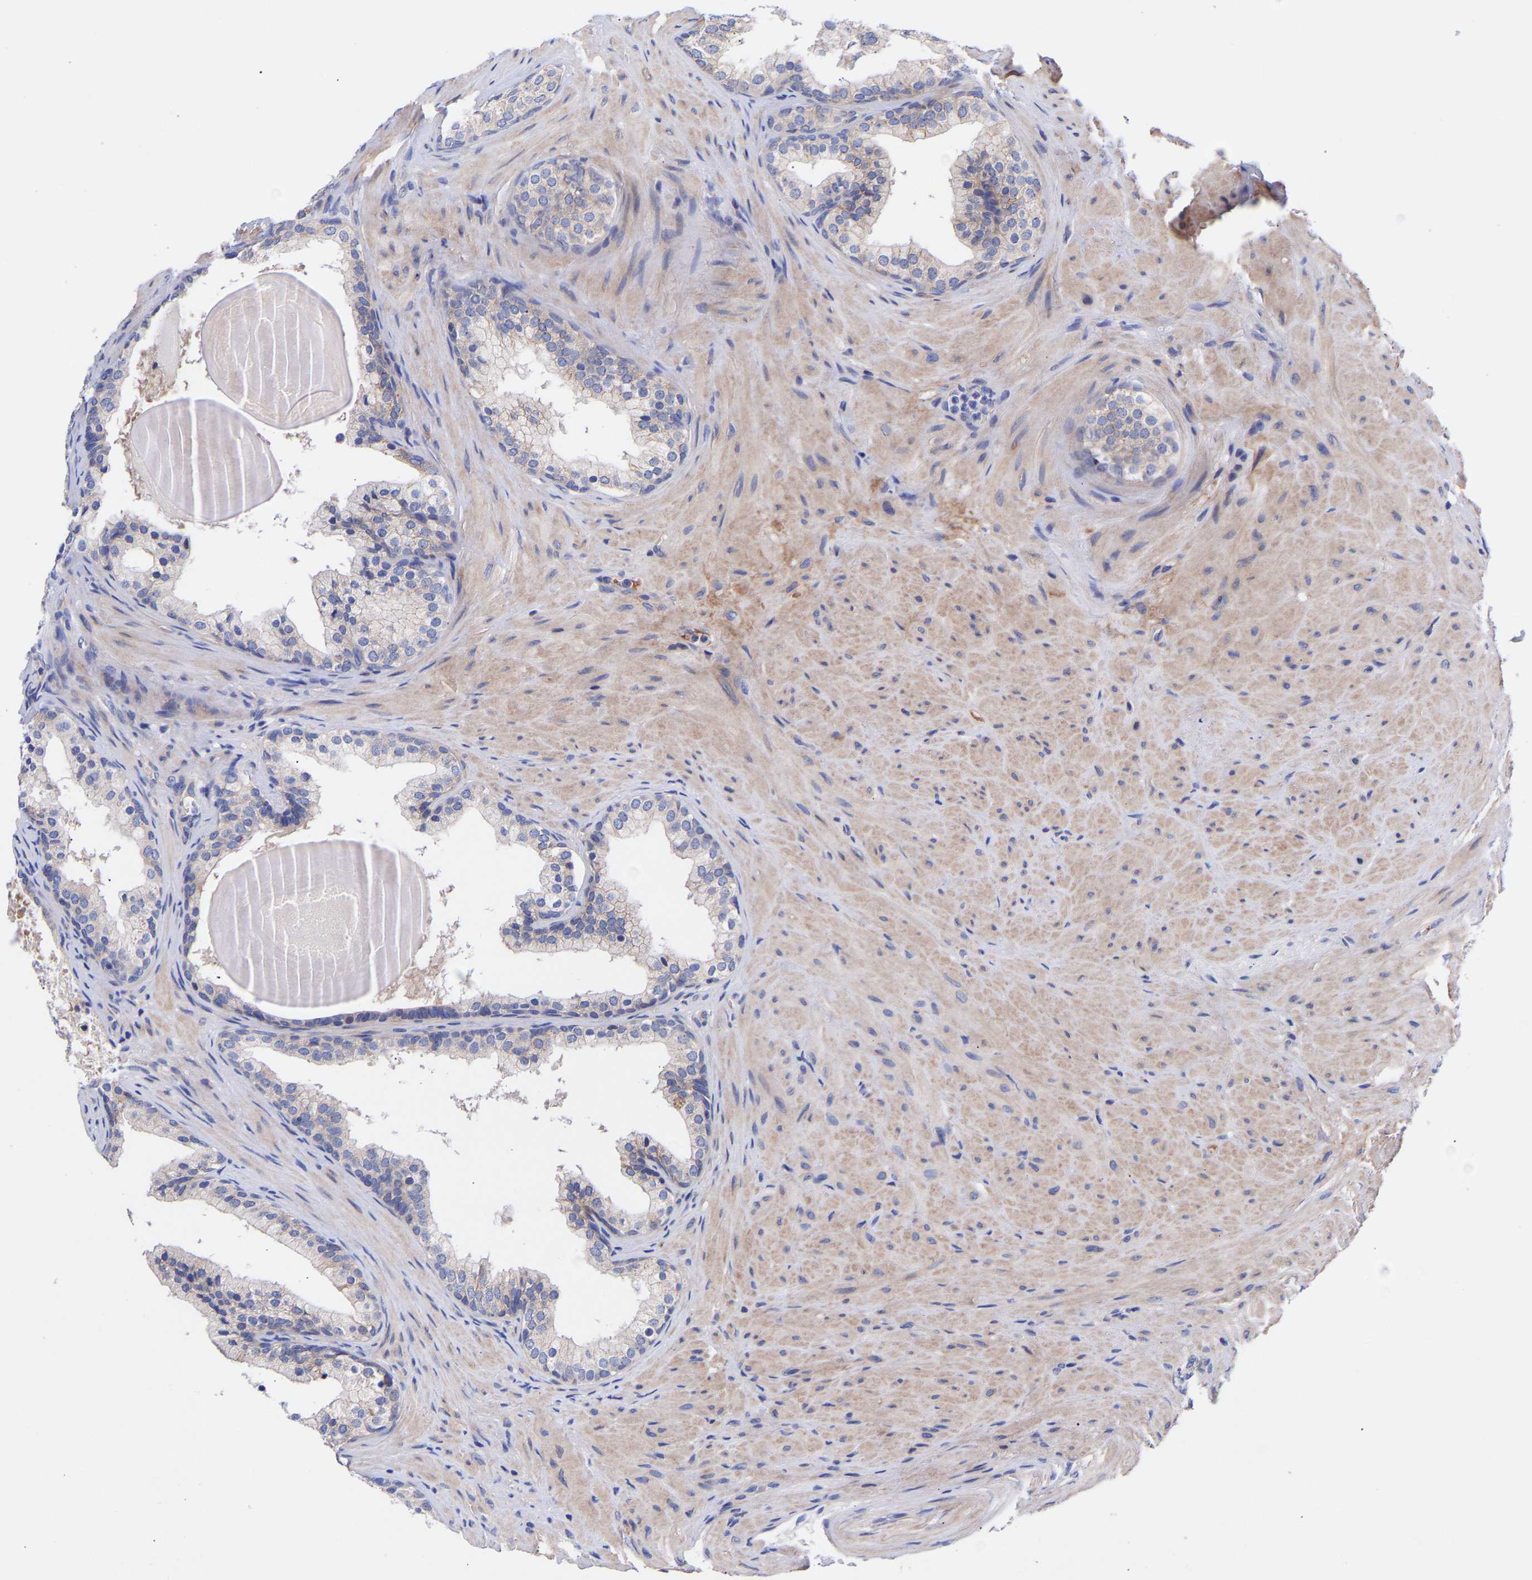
{"staining": {"intensity": "negative", "quantity": "none", "location": "none"}, "tissue": "prostate cancer", "cell_type": "Tumor cells", "image_type": "cancer", "snomed": [{"axis": "morphology", "description": "Adenocarcinoma, Low grade"}, {"axis": "topography", "description": "Prostate"}], "caption": "This is an immunohistochemistry (IHC) micrograph of low-grade adenocarcinoma (prostate). There is no positivity in tumor cells.", "gene": "AIMP2", "patient": {"sex": "male", "age": 69}}